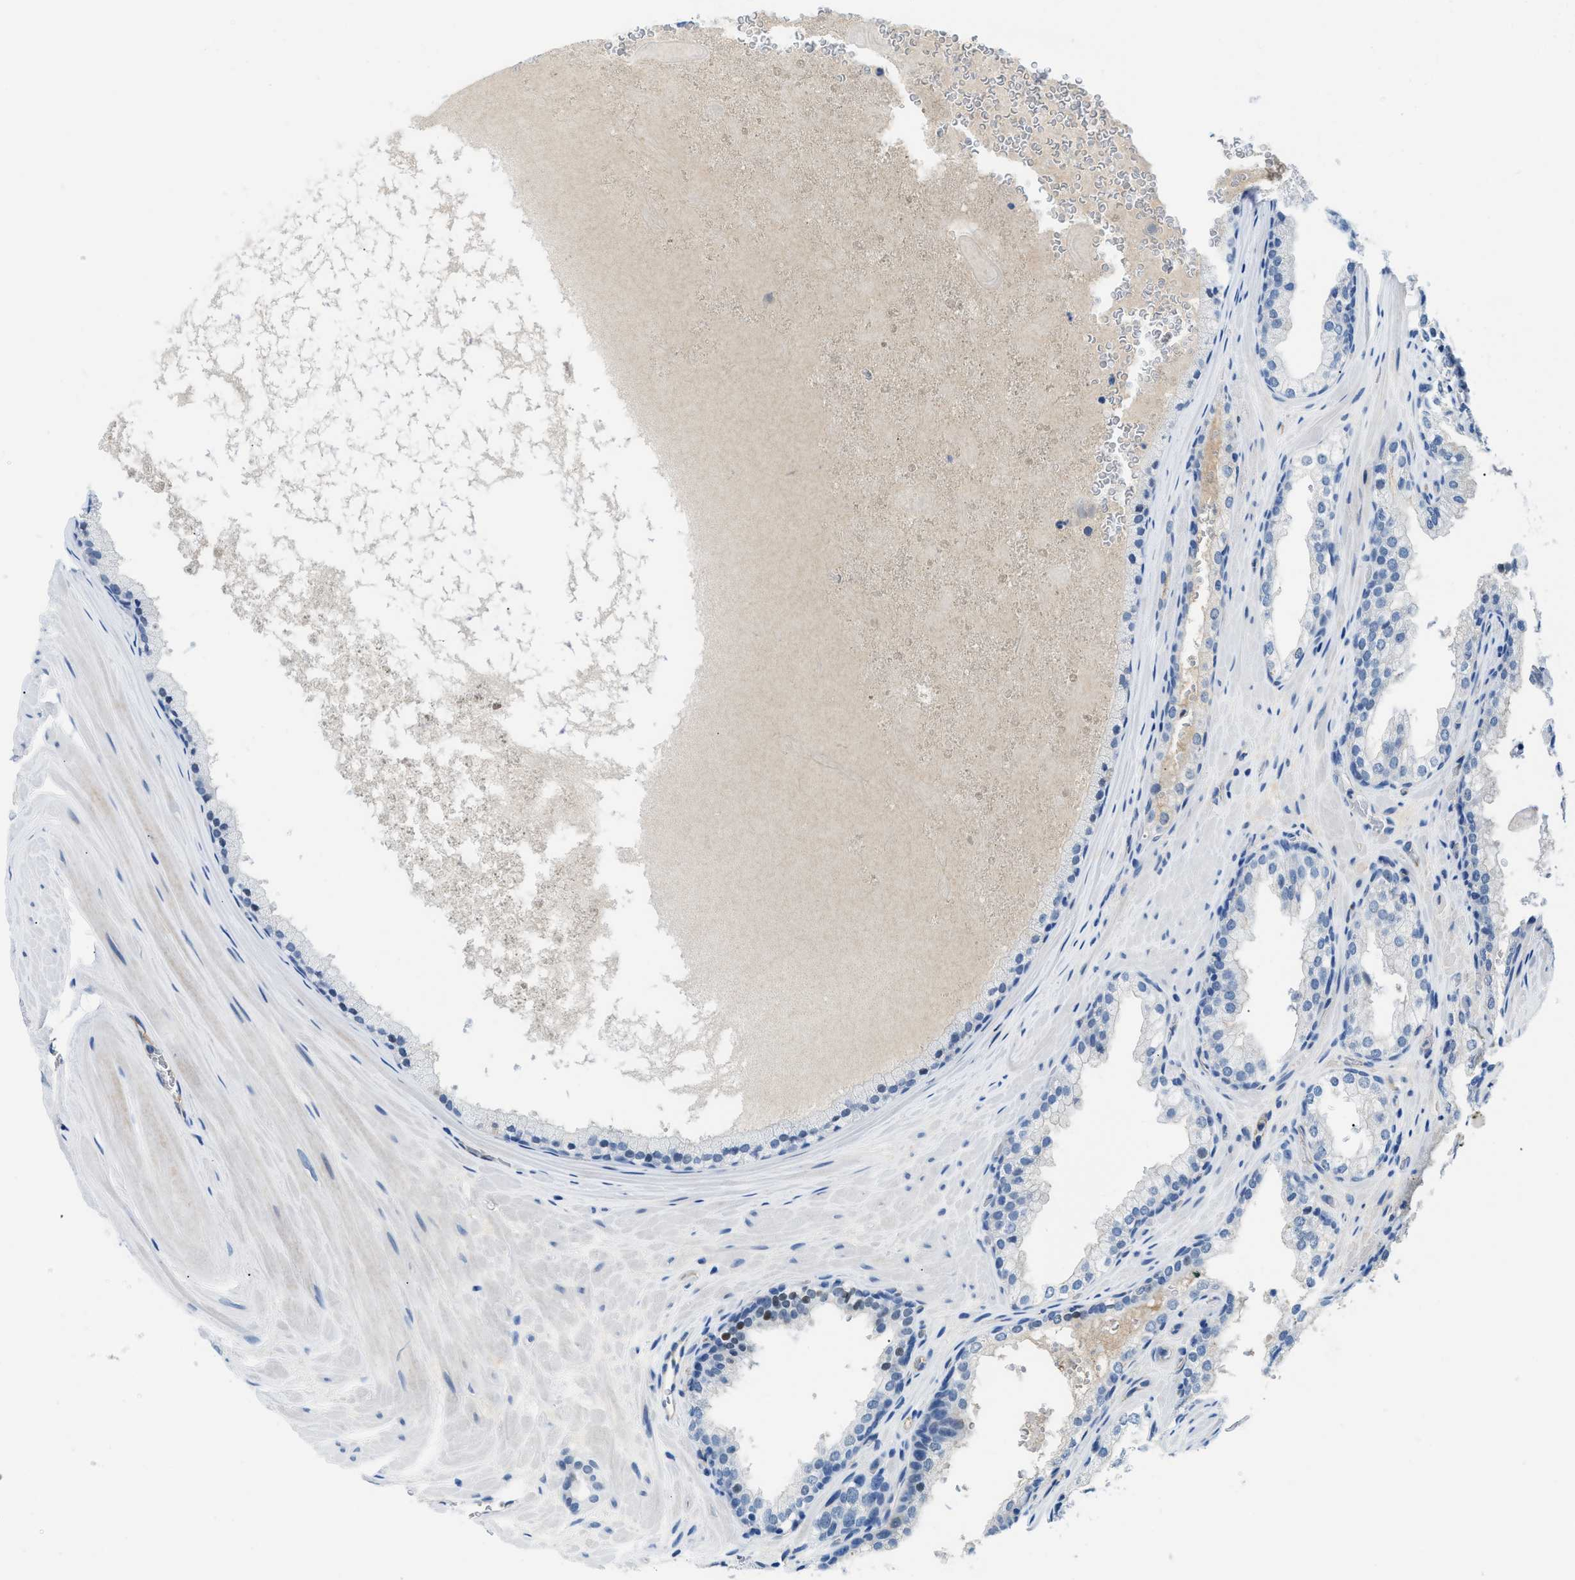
{"staining": {"intensity": "negative", "quantity": "none", "location": "none"}, "tissue": "prostate cancer", "cell_type": "Tumor cells", "image_type": "cancer", "snomed": [{"axis": "morphology", "description": "Adenocarcinoma, High grade"}, {"axis": "topography", "description": "Prostate"}], "caption": "This is an immunohistochemistry photomicrograph of prostate high-grade adenocarcinoma. There is no positivity in tumor cells.", "gene": "MBL2", "patient": {"sex": "male", "age": 60}}